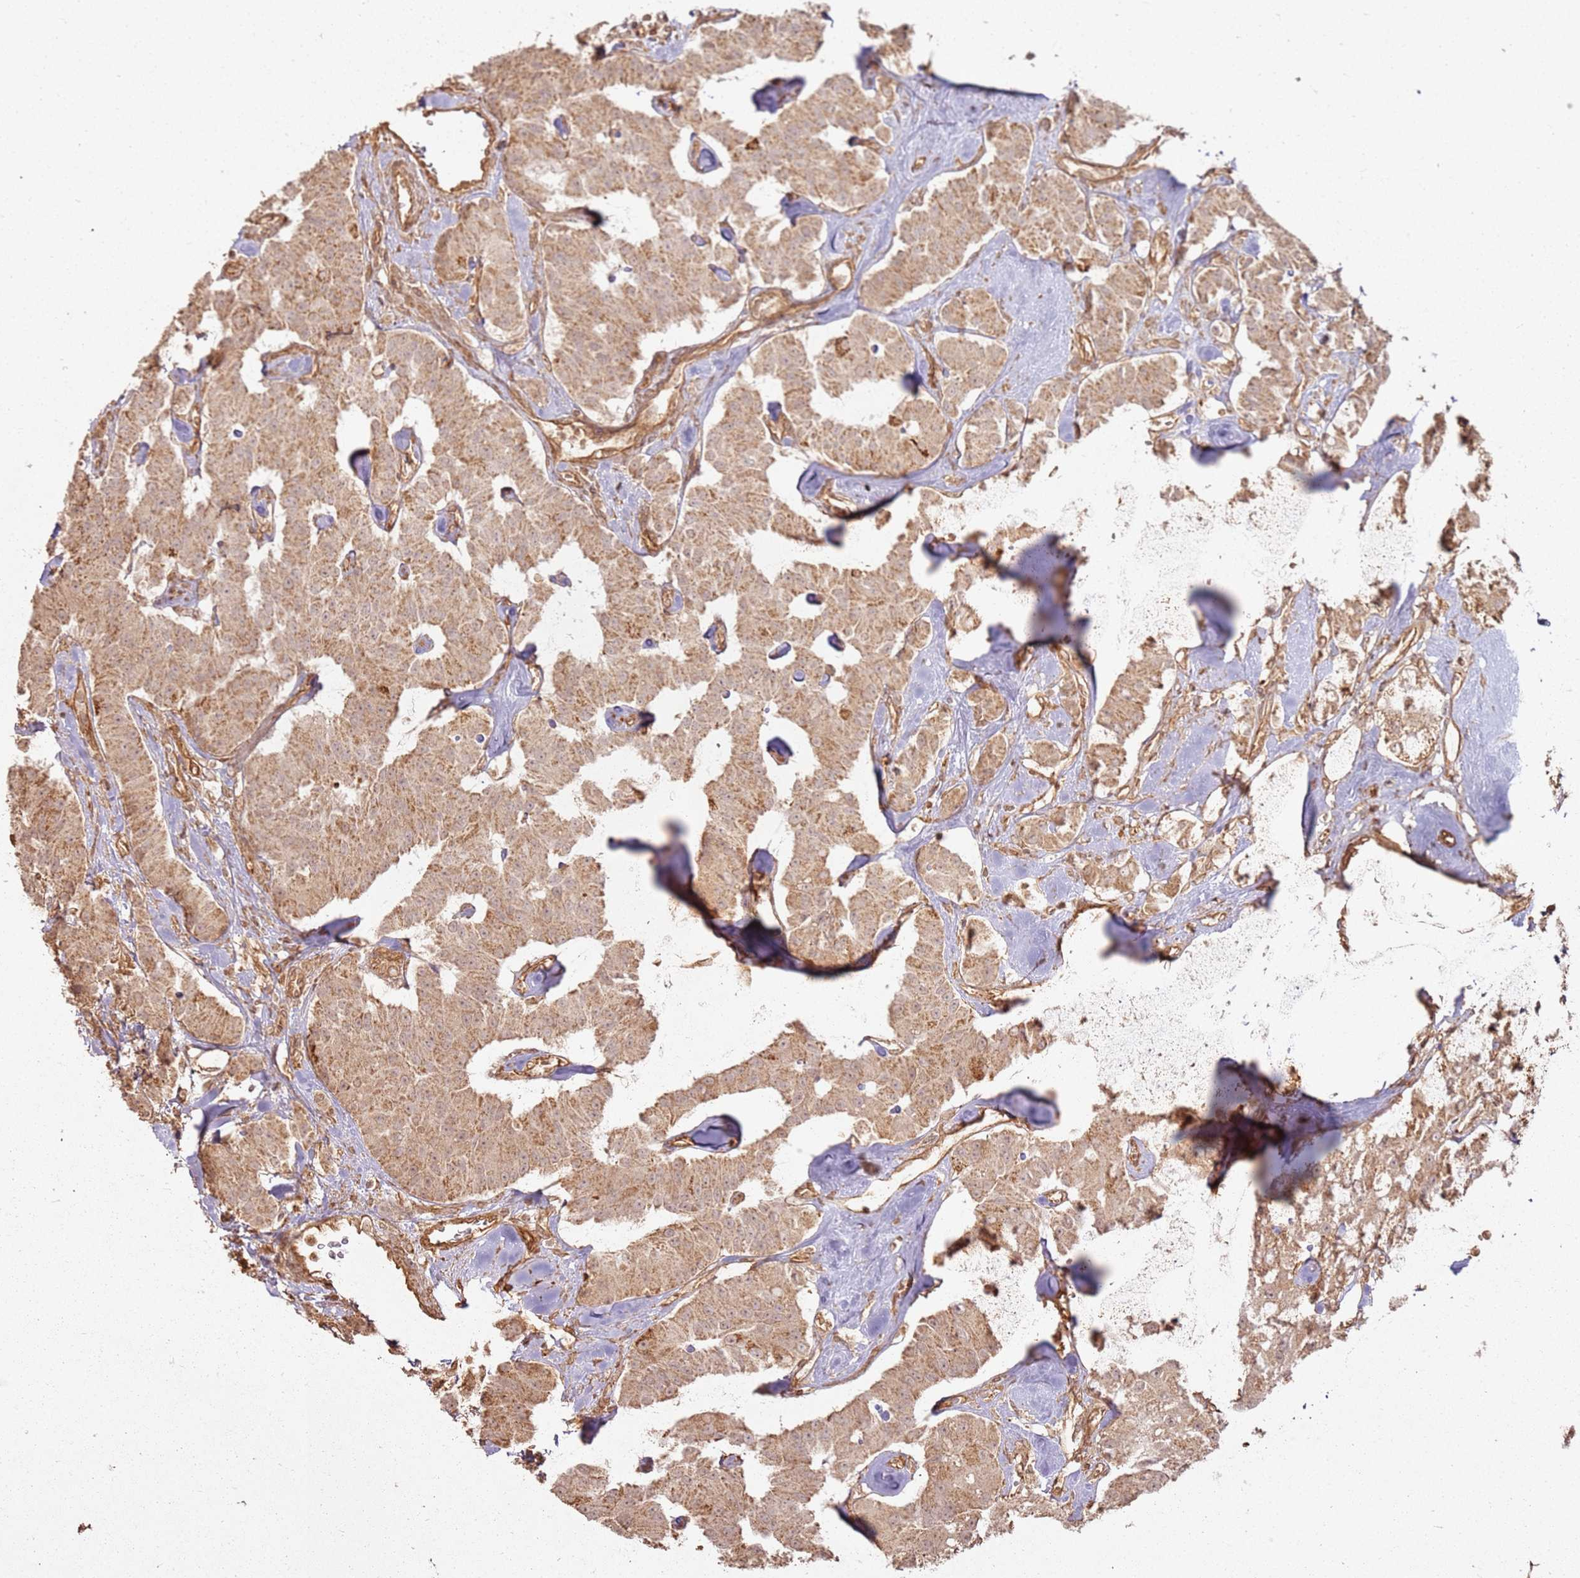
{"staining": {"intensity": "moderate", "quantity": ">75%", "location": "cytoplasmic/membranous"}, "tissue": "carcinoid", "cell_type": "Tumor cells", "image_type": "cancer", "snomed": [{"axis": "morphology", "description": "Carcinoid, malignant, NOS"}, {"axis": "topography", "description": "Pancreas"}], "caption": "Immunohistochemistry (IHC) of human carcinoid shows medium levels of moderate cytoplasmic/membranous expression in about >75% of tumor cells. (DAB IHC with brightfield microscopy, high magnification).", "gene": "ZNF776", "patient": {"sex": "male", "age": 41}}